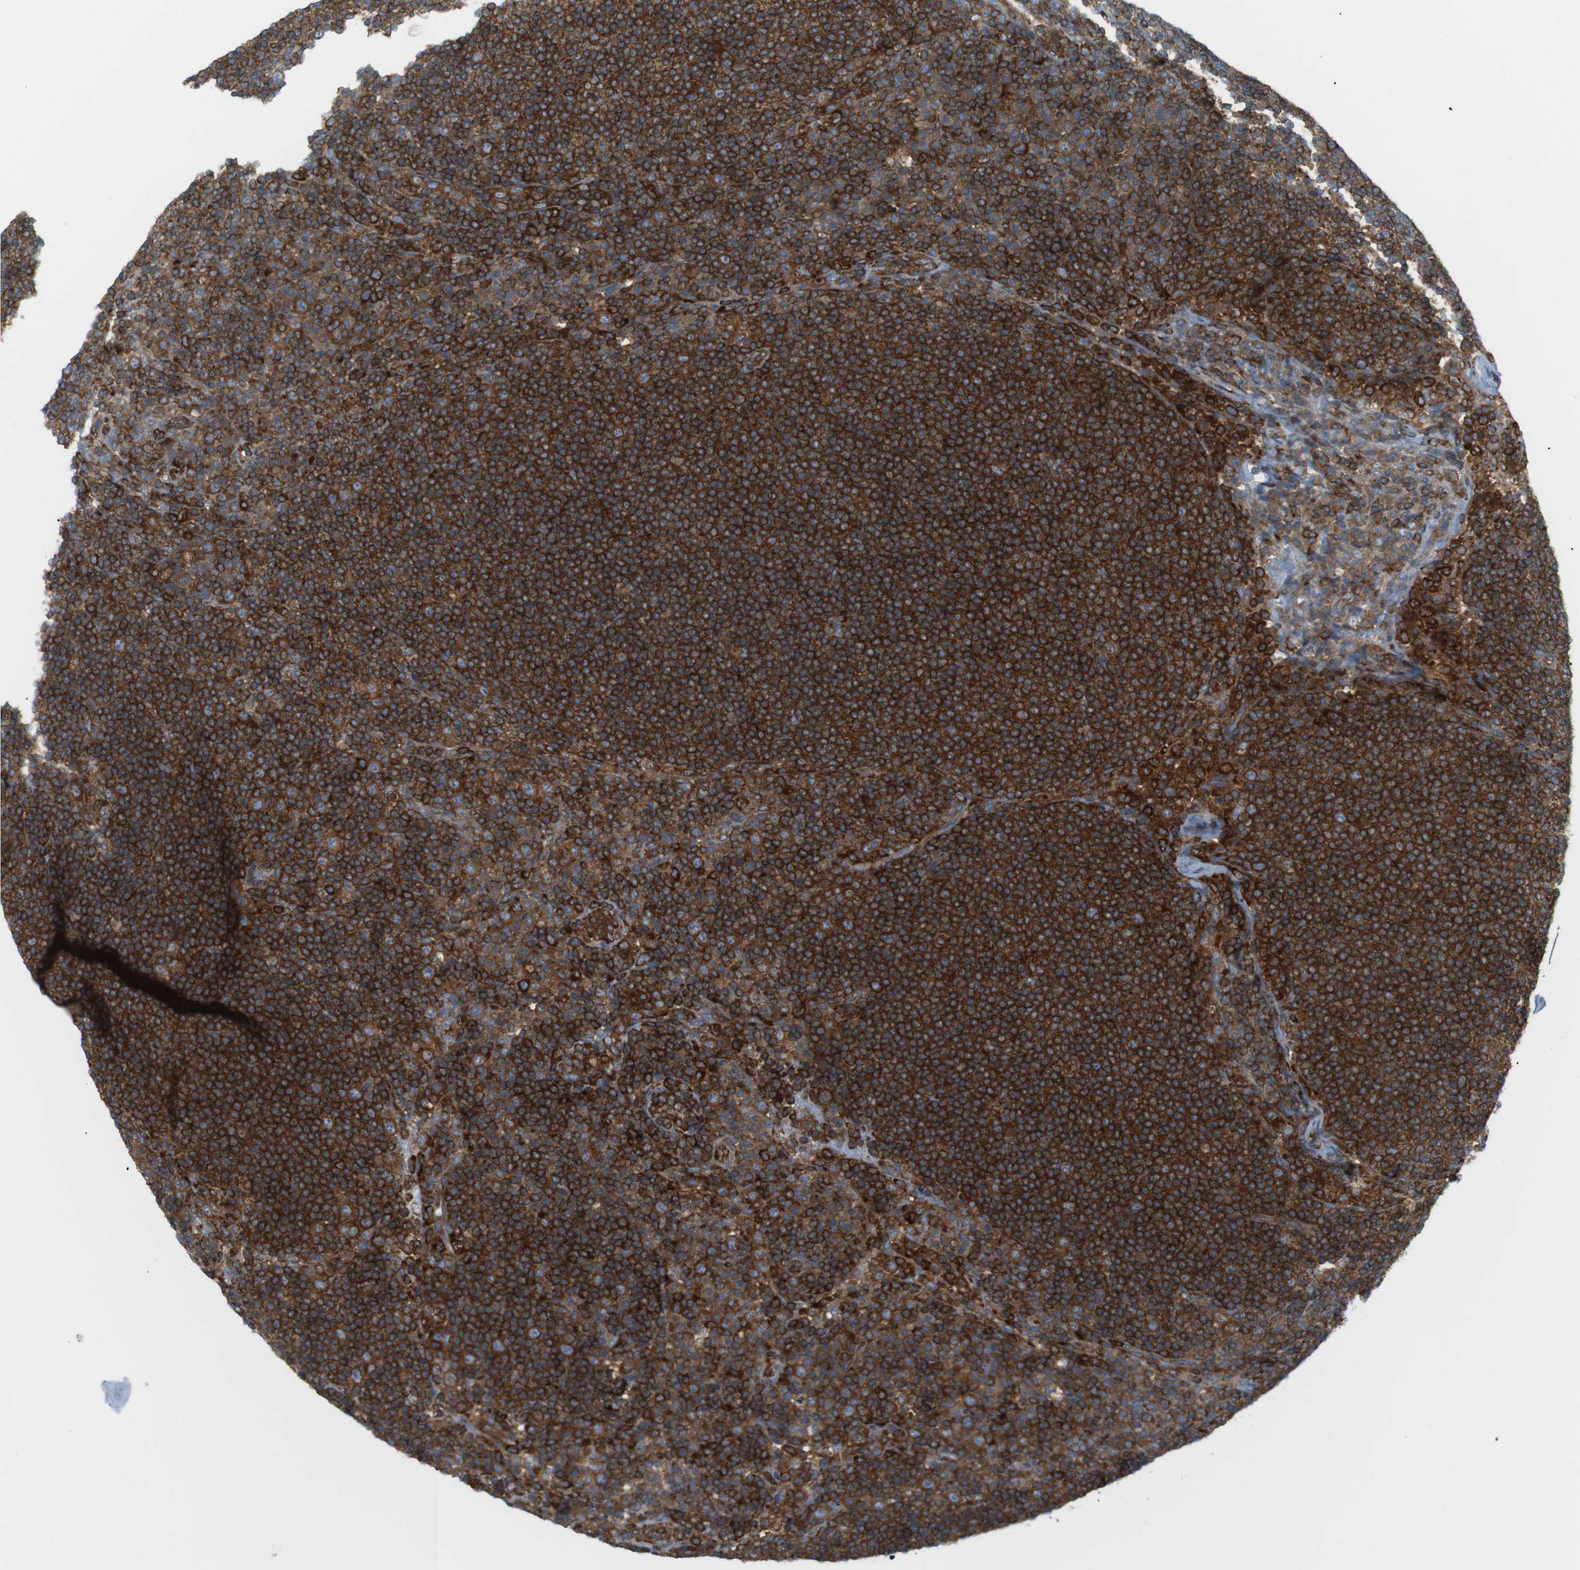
{"staining": {"intensity": "strong", "quantity": ">75%", "location": "cytoplasmic/membranous"}, "tissue": "lymph node", "cell_type": "Germinal center cells", "image_type": "normal", "snomed": [{"axis": "morphology", "description": "Normal tissue, NOS"}, {"axis": "topography", "description": "Lymph node"}], "caption": "Strong cytoplasmic/membranous protein expression is present in approximately >75% of germinal center cells in lymph node. Using DAB (brown) and hematoxylin (blue) stains, captured at high magnification using brightfield microscopy.", "gene": "FLII", "patient": {"sex": "female", "age": 53}}